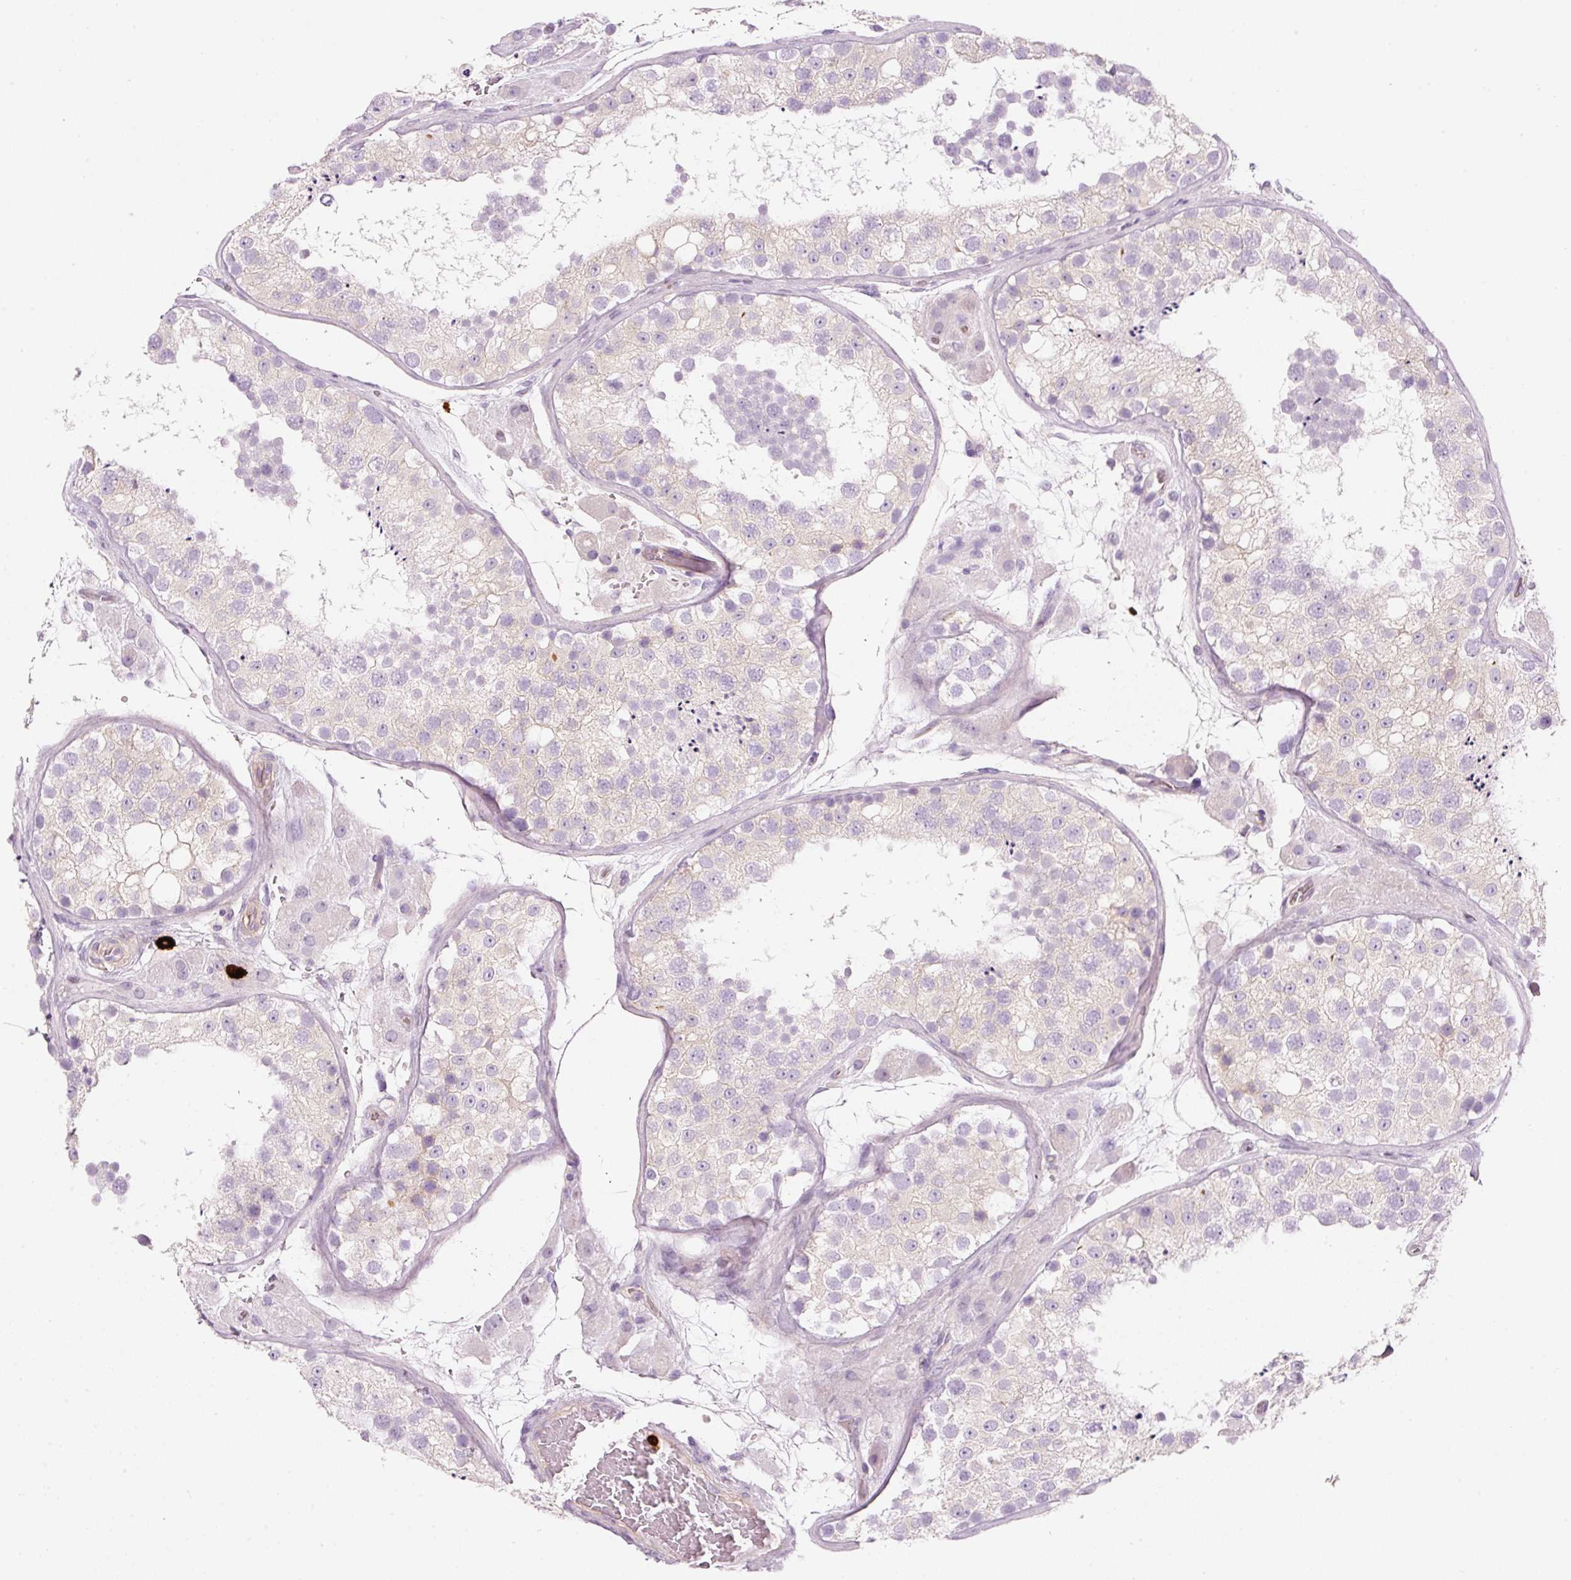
{"staining": {"intensity": "weak", "quantity": "<25%", "location": "cytoplasmic/membranous"}, "tissue": "testis", "cell_type": "Cells in seminiferous ducts", "image_type": "normal", "snomed": [{"axis": "morphology", "description": "Normal tissue, NOS"}, {"axis": "topography", "description": "Testis"}], "caption": "Immunohistochemical staining of benign human testis displays no significant positivity in cells in seminiferous ducts.", "gene": "MAP3K3", "patient": {"sex": "male", "age": 26}}